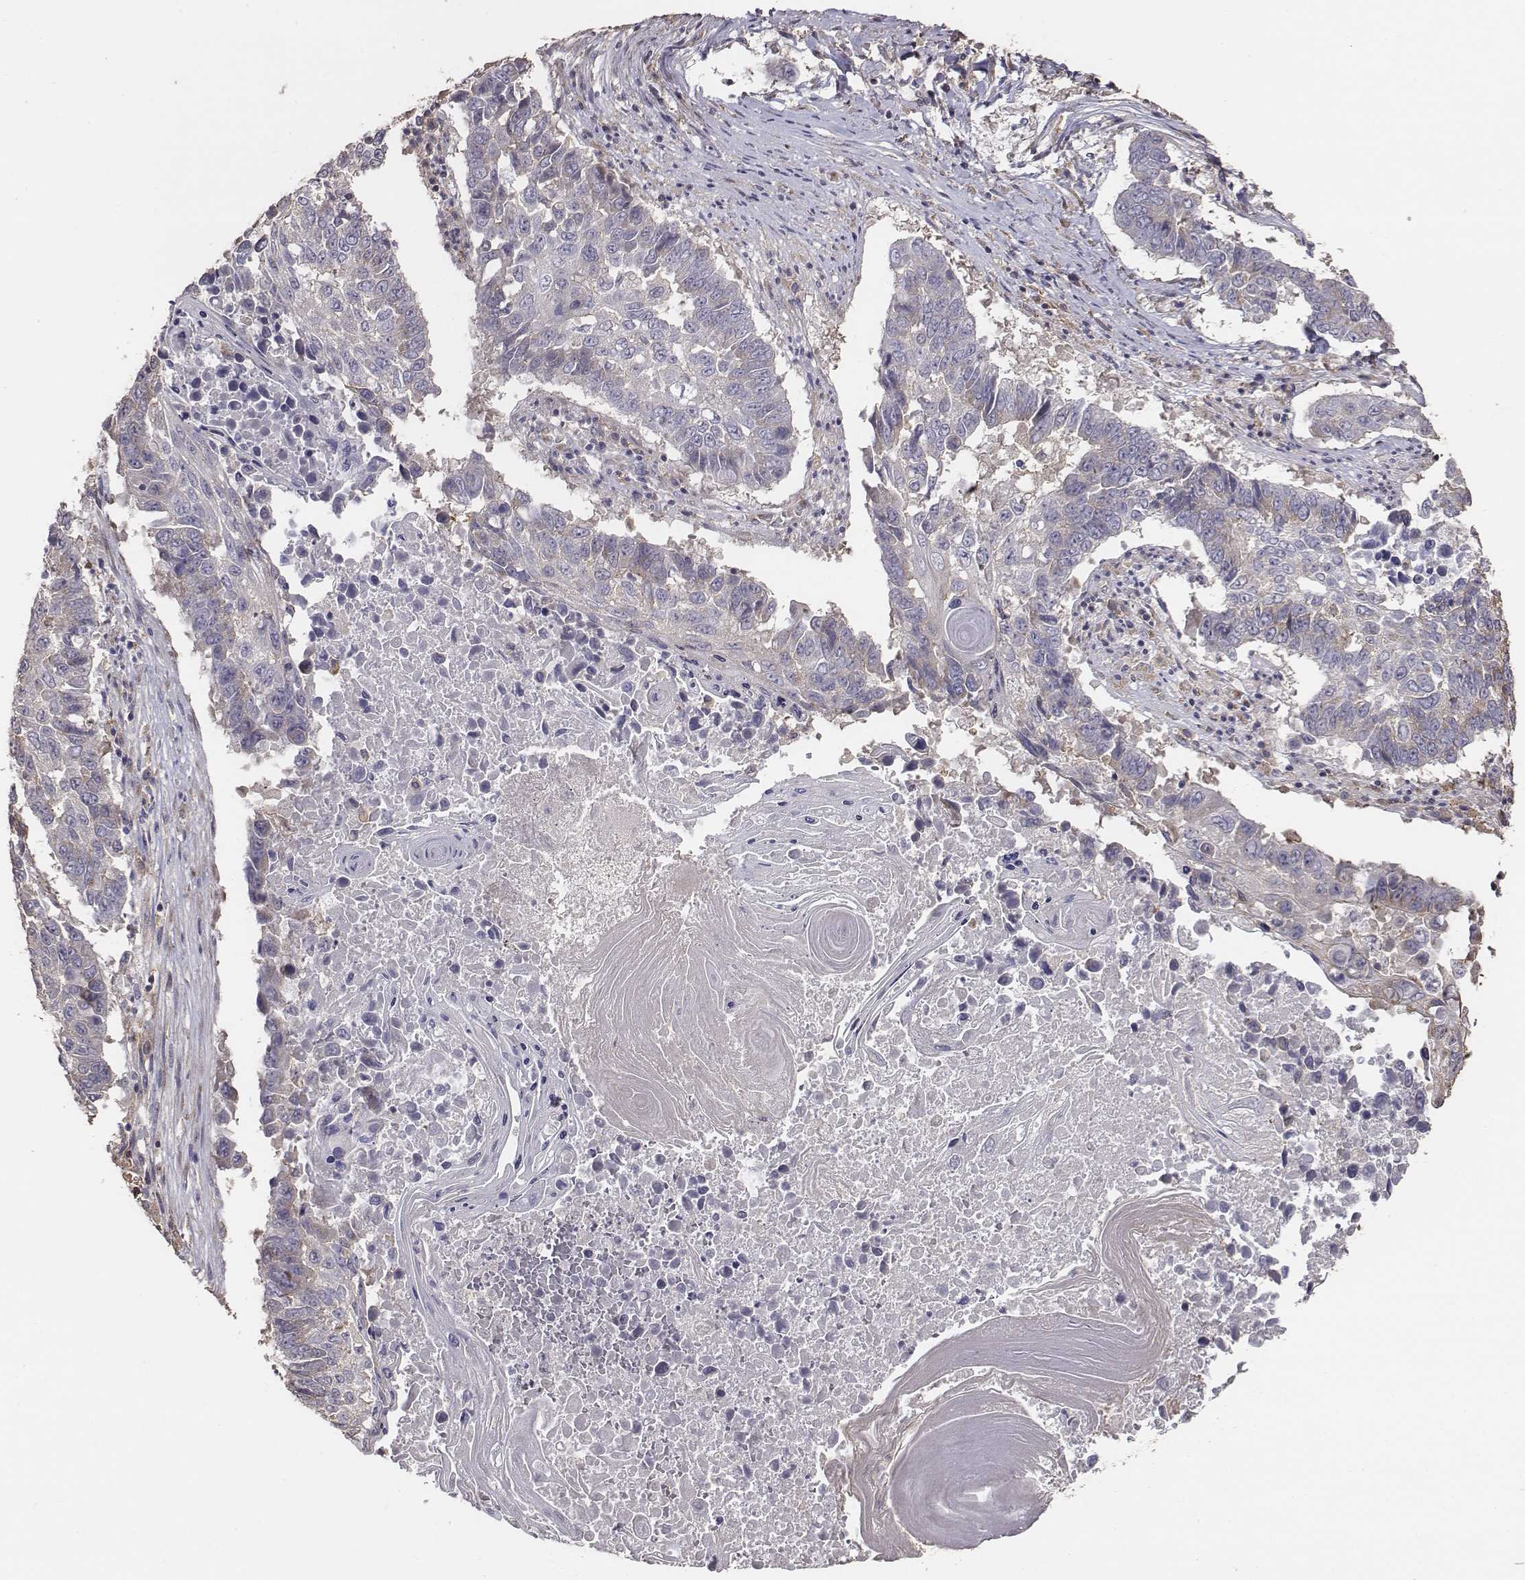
{"staining": {"intensity": "weak", "quantity": ">75%", "location": "cytoplasmic/membranous"}, "tissue": "lung cancer", "cell_type": "Tumor cells", "image_type": "cancer", "snomed": [{"axis": "morphology", "description": "Squamous cell carcinoma, NOS"}, {"axis": "topography", "description": "Lung"}], "caption": "Immunohistochemistry image of neoplastic tissue: human lung cancer (squamous cell carcinoma) stained using immunohistochemistry (IHC) exhibits low levels of weak protein expression localized specifically in the cytoplasmic/membranous of tumor cells, appearing as a cytoplasmic/membranous brown color.", "gene": "AP1B1", "patient": {"sex": "male", "age": 73}}